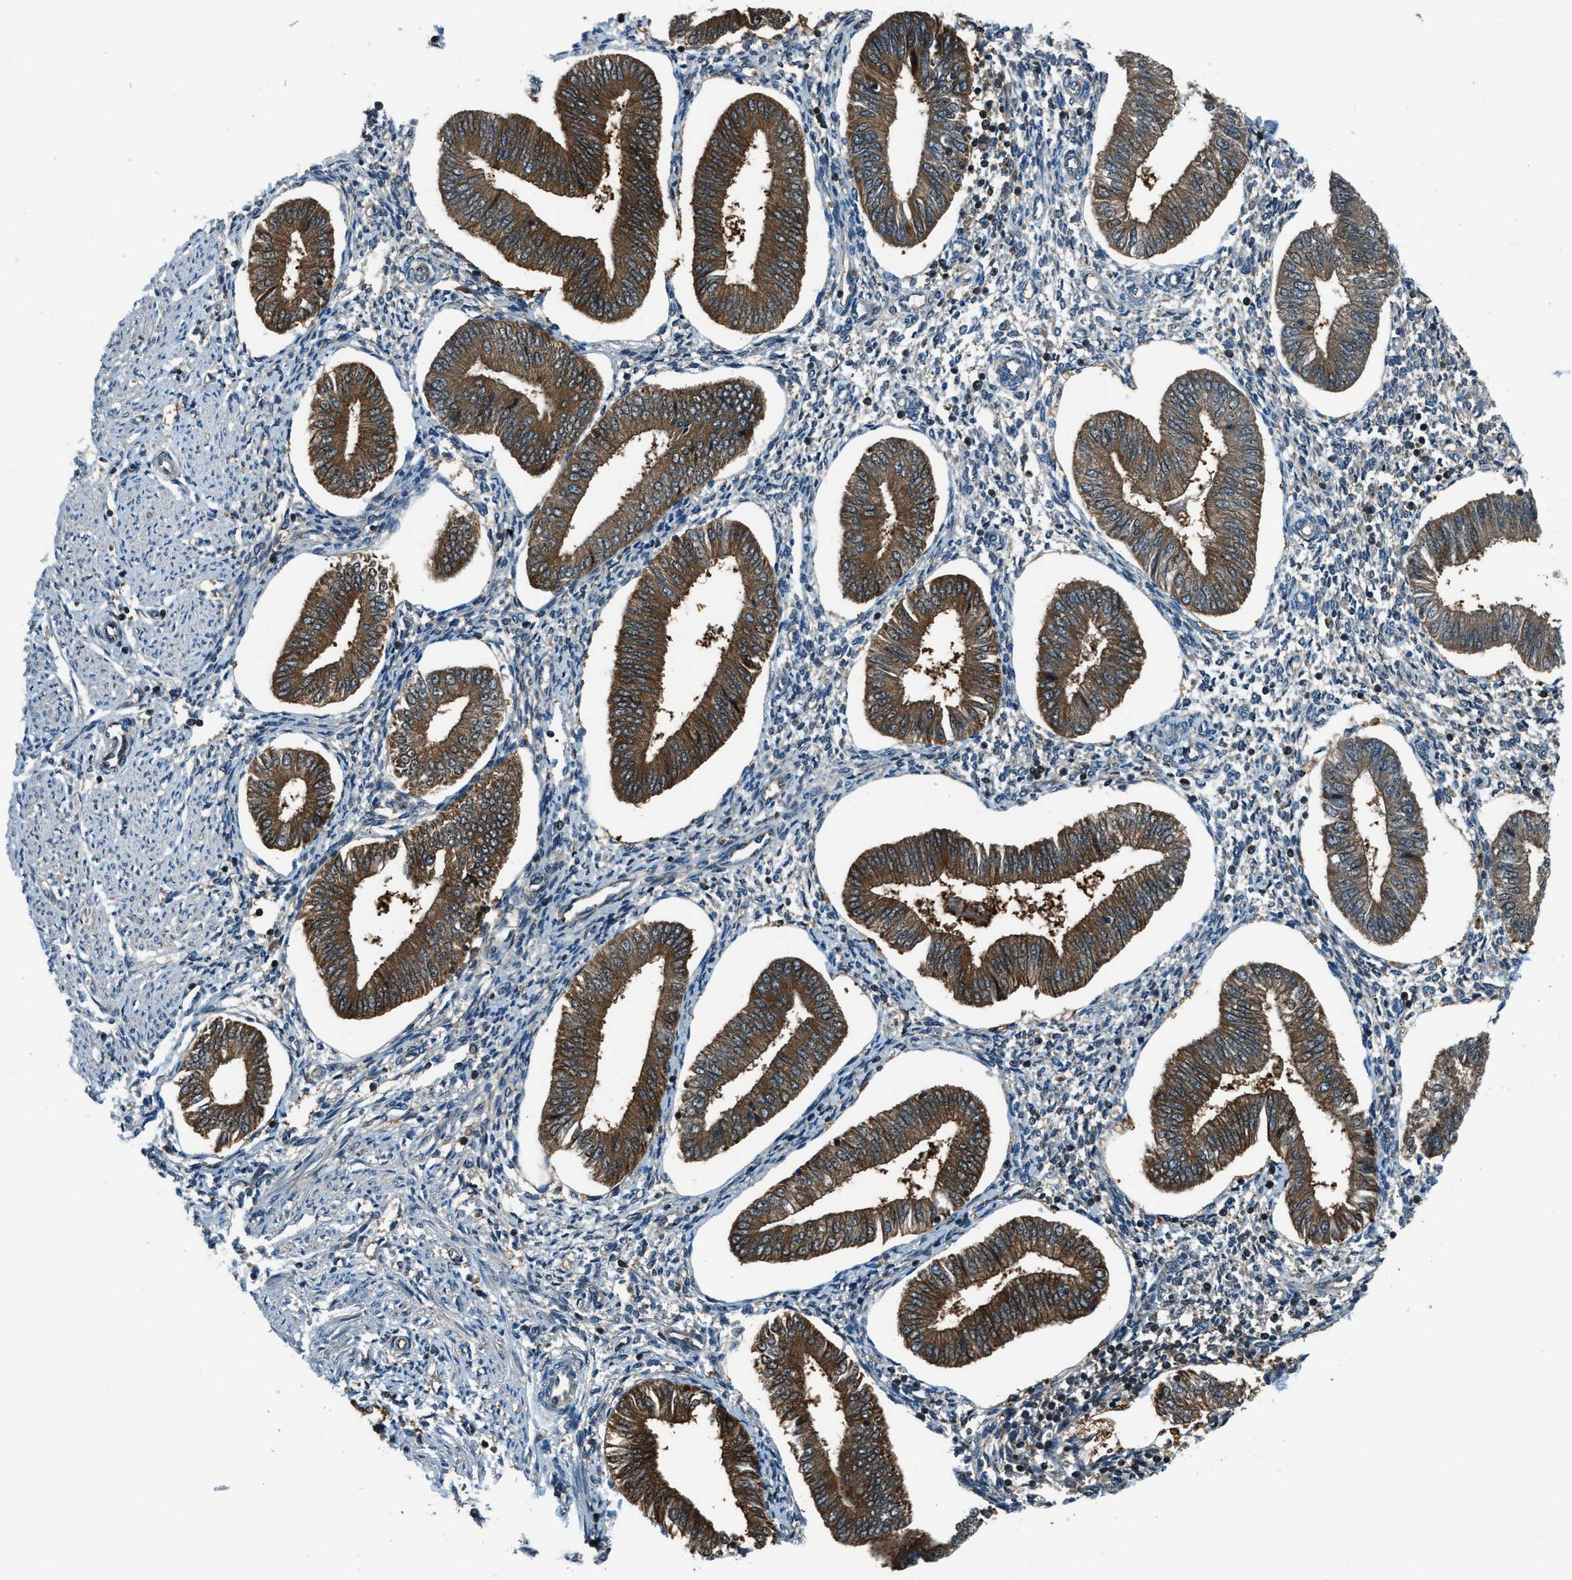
{"staining": {"intensity": "negative", "quantity": "none", "location": "none"}, "tissue": "endometrium", "cell_type": "Cells in endometrial stroma", "image_type": "normal", "snomed": [{"axis": "morphology", "description": "Normal tissue, NOS"}, {"axis": "topography", "description": "Endometrium"}], "caption": "Immunohistochemistry histopathology image of benign human endometrium stained for a protein (brown), which exhibits no staining in cells in endometrial stroma. The staining was performed using DAB to visualize the protein expression in brown, while the nuclei were stained in blue with hematoxylin (Magnification: 20x).", "gene": "HEBP2", "patient": {"sex": "female", "age": 50}}